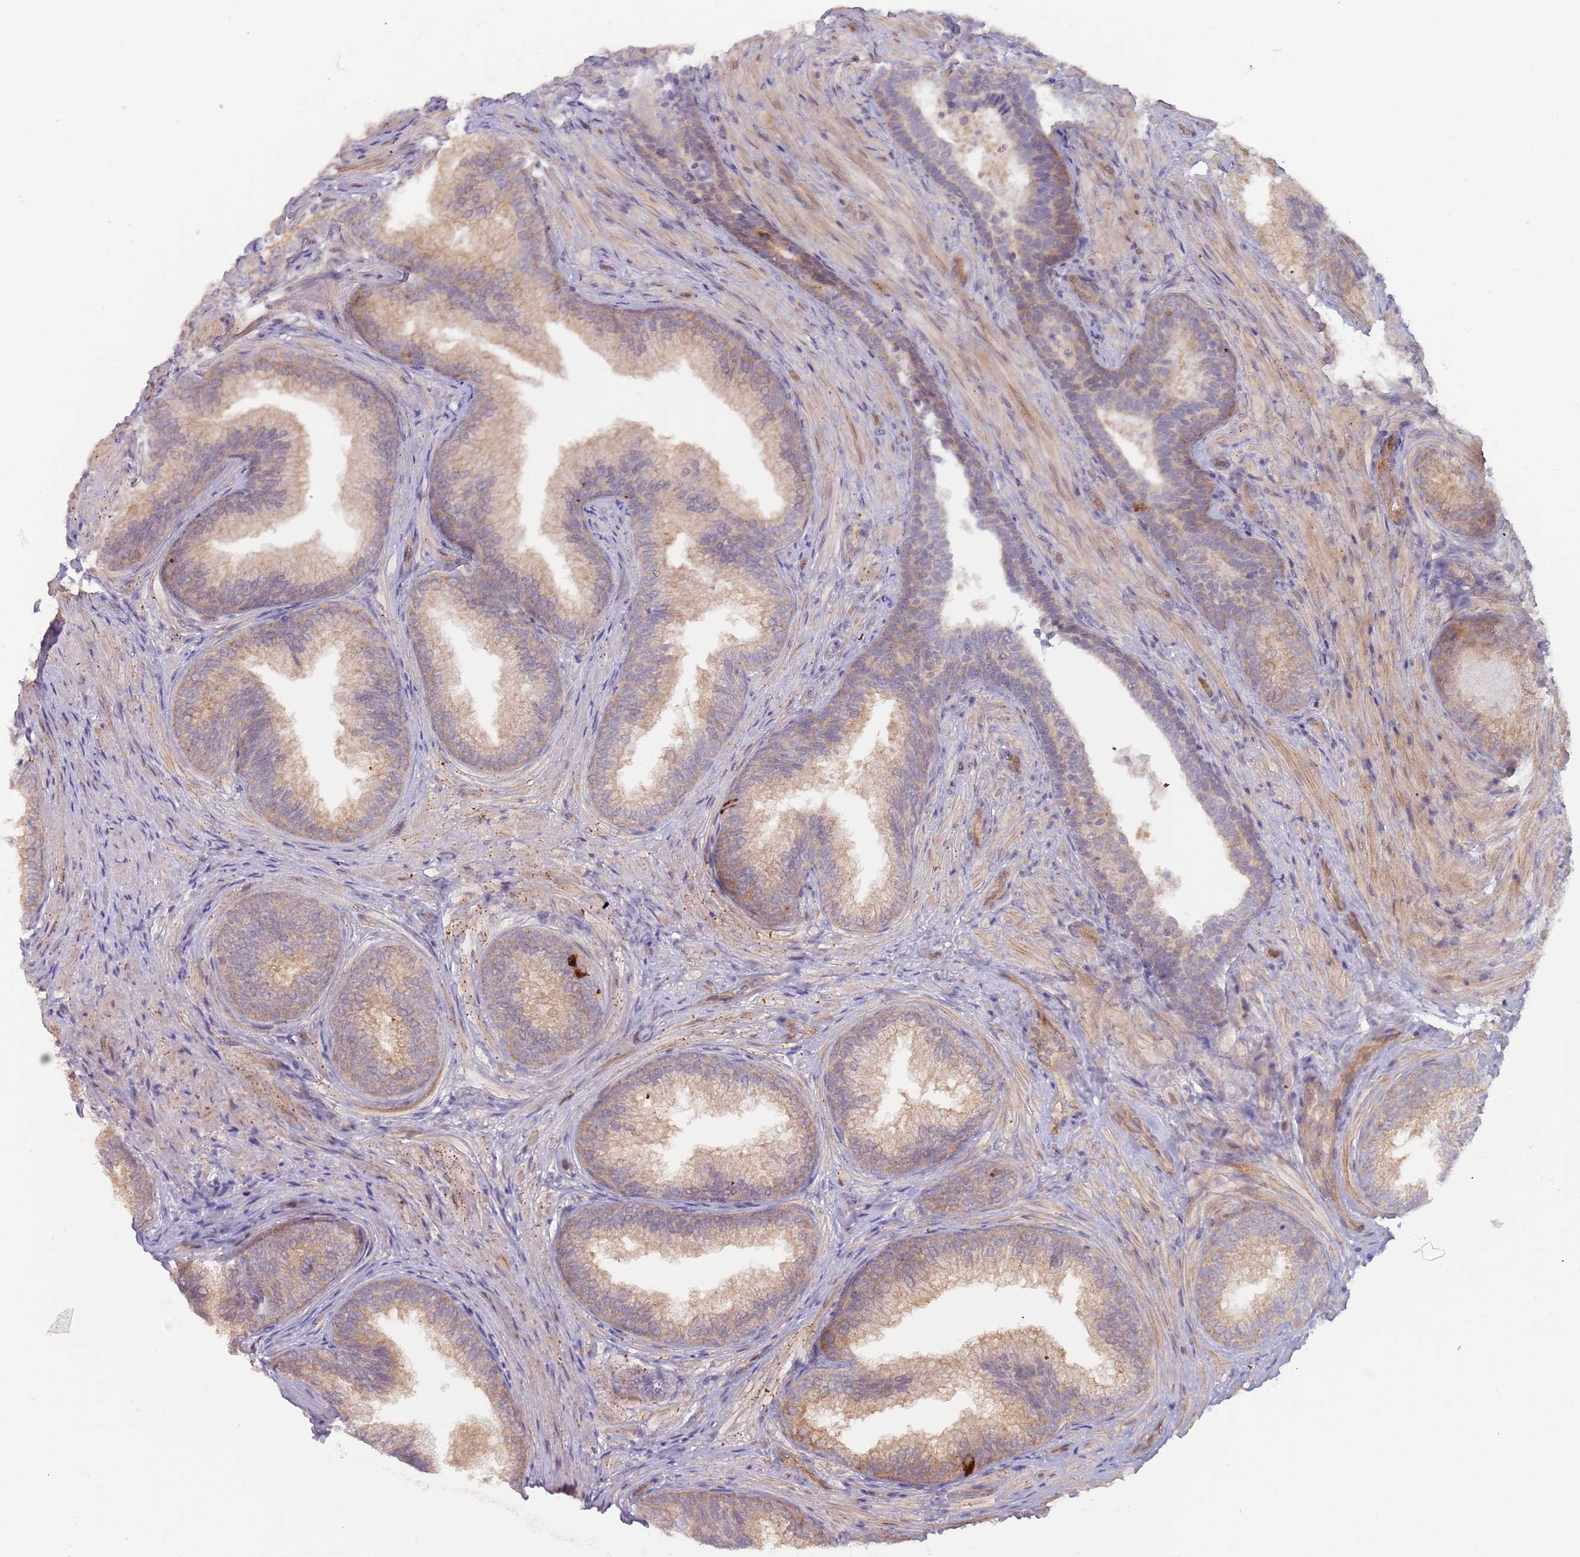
{"staining": {"intensity": "strong", "quantity": "25%-75%", "location": "cytoplasmic/membranous"}, "tissue": "prostate", "cell_type": "Glandular cells", "image_type": "normal", "snomed": [{"axis": "morphology", "description": "Normal tissue, NOS"}, {"axis": "topography", "description": "Prostate"}], "caption": "IHC of unremarkable human prostate demonstrates high levels of strong cytoplasmic/membranous positivity in approximately 25%-75% of glandular cells.", "gene": "LDHD", "patient": {"sex": "male", "age": 76}}